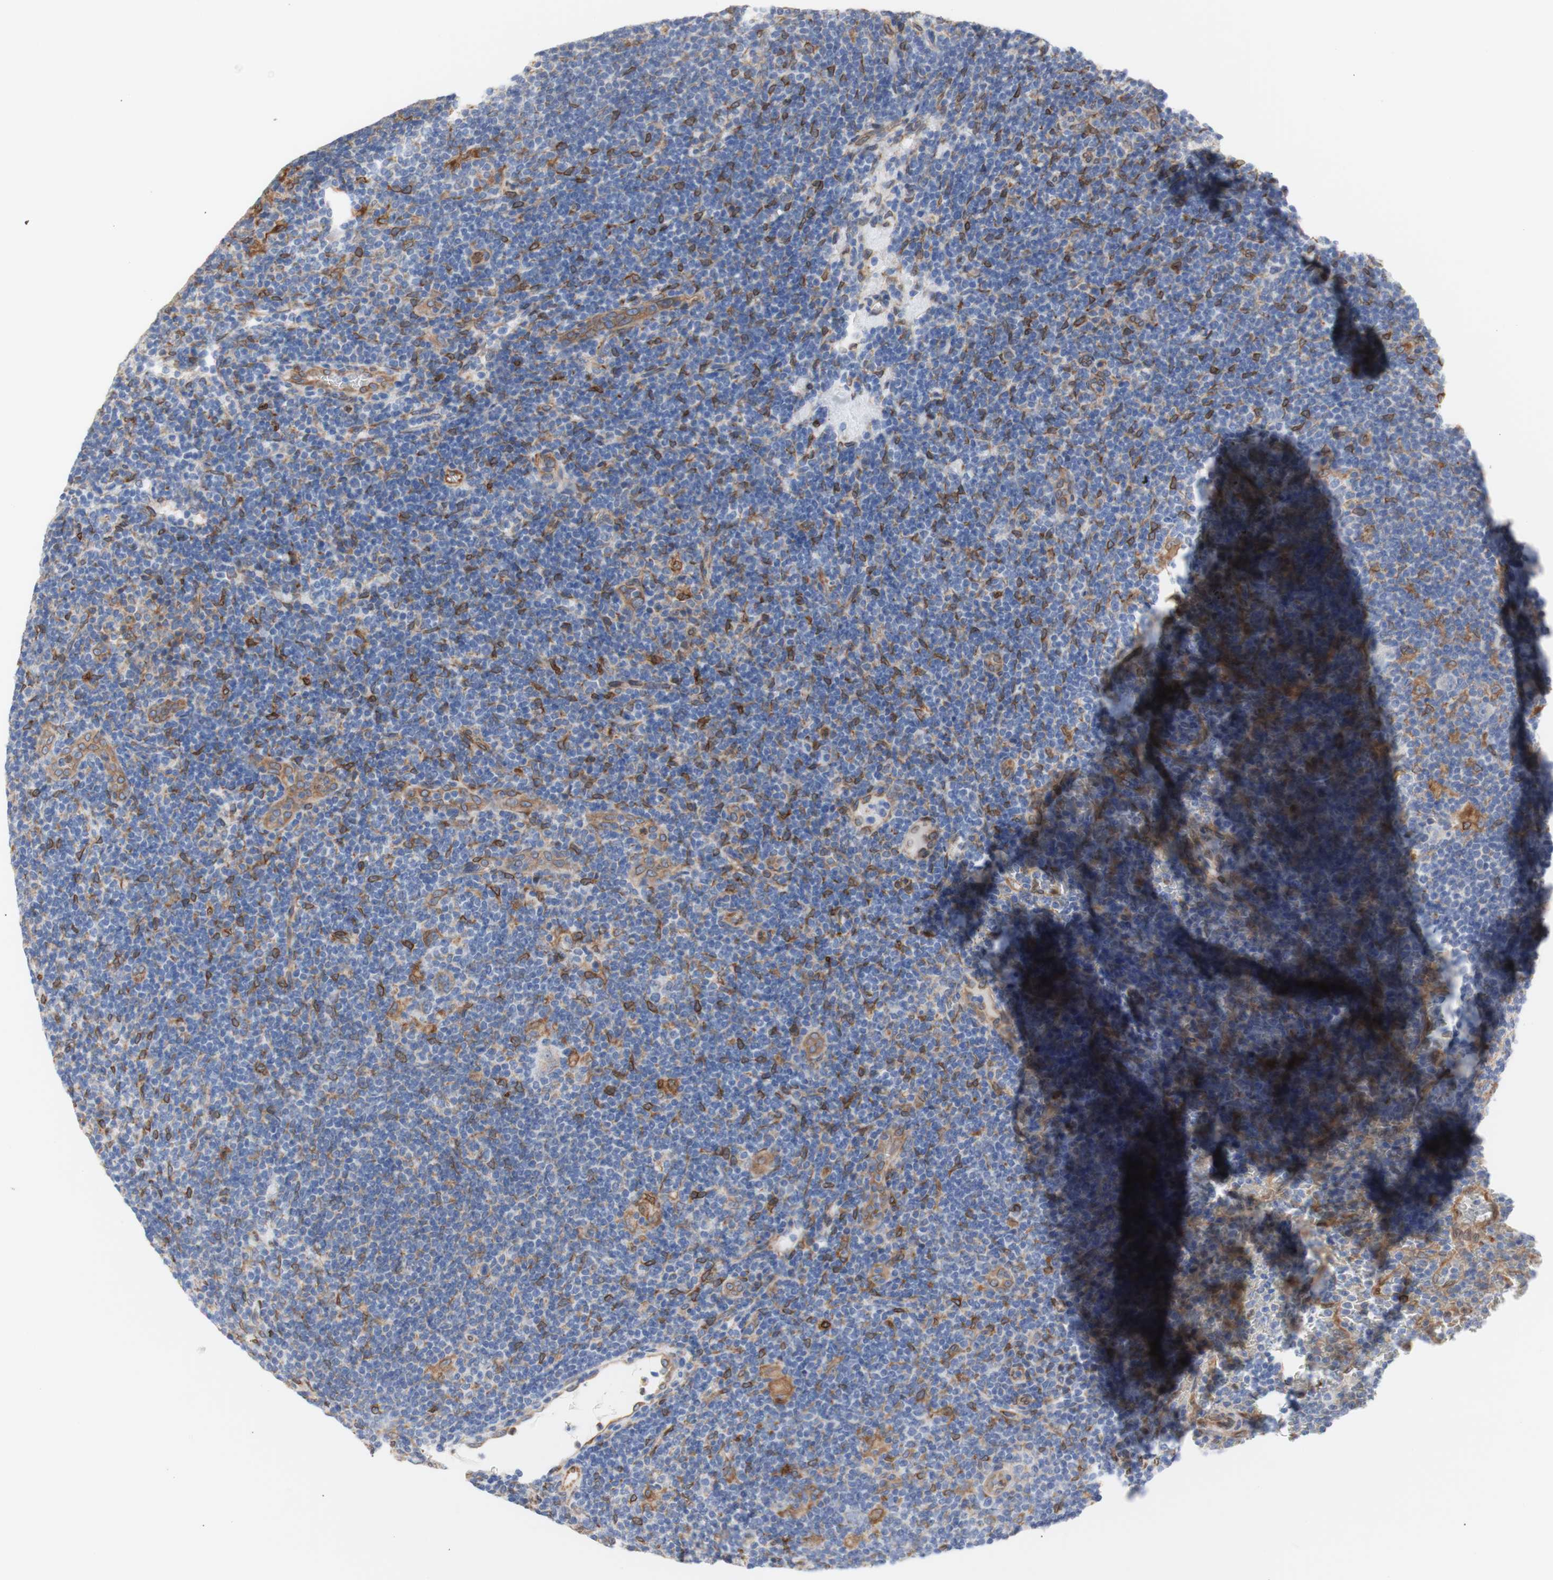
{"staining": {"intensity": "weak", "quantity": ">75%", "location": "cytoplasmic/membranous"}, "tissue": "lymphoma", "cell_type": "Tumor cells", "image_type": "cancer", "snomed": [{"axis": "morphology", "description": "Hodgkin's disease, NOS"}, {"axis": "topography", "description": "Lymph node"}], "caption": "This image shows lymphoma stained with IHC to label a protein in brown. The cytoplasmic/membranous of tumor cells show weak positivity for the protein. Nuclei are counter-stained blue.", "gene": "ERLIN1", "patient": {"sex": "female", "age": 57}}